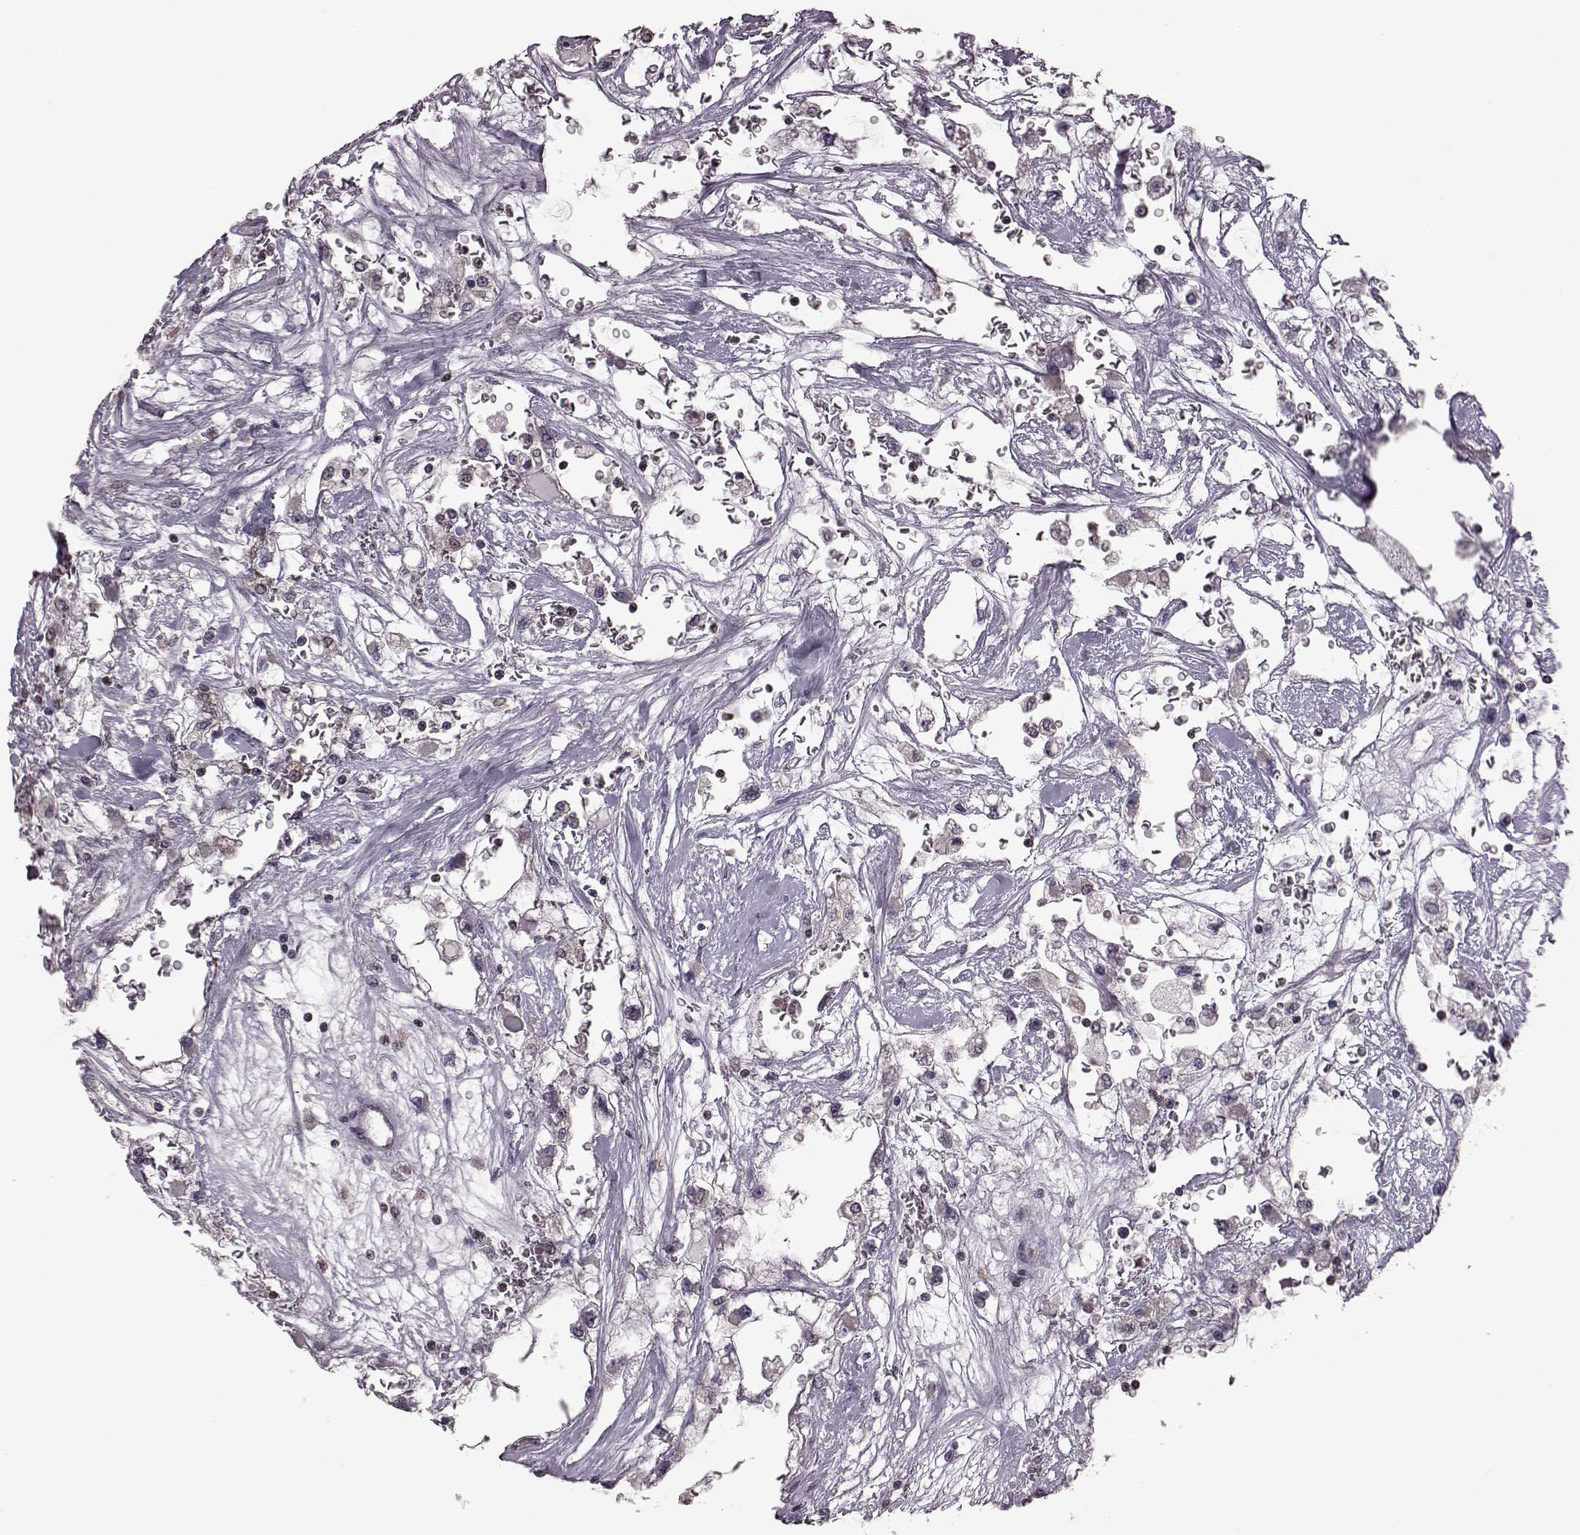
{"staining": {"intensity": "negative", "quantity": "none", "location": "none"}, "tissue": "renal cancer", "cell_type": "Tumor cells", "image_type": "cancer", "snomed": [{"axis": "morphology", "description": "Adenocarcinoma, NOS"}, {"axis": "topography", "description": "Kidney"}], "caption": "There is no significant expression in tumor cells of renal adenocarcinoma.", "gene": "CDC42SE1", "patient": {"sex": "male", "age": 59}}